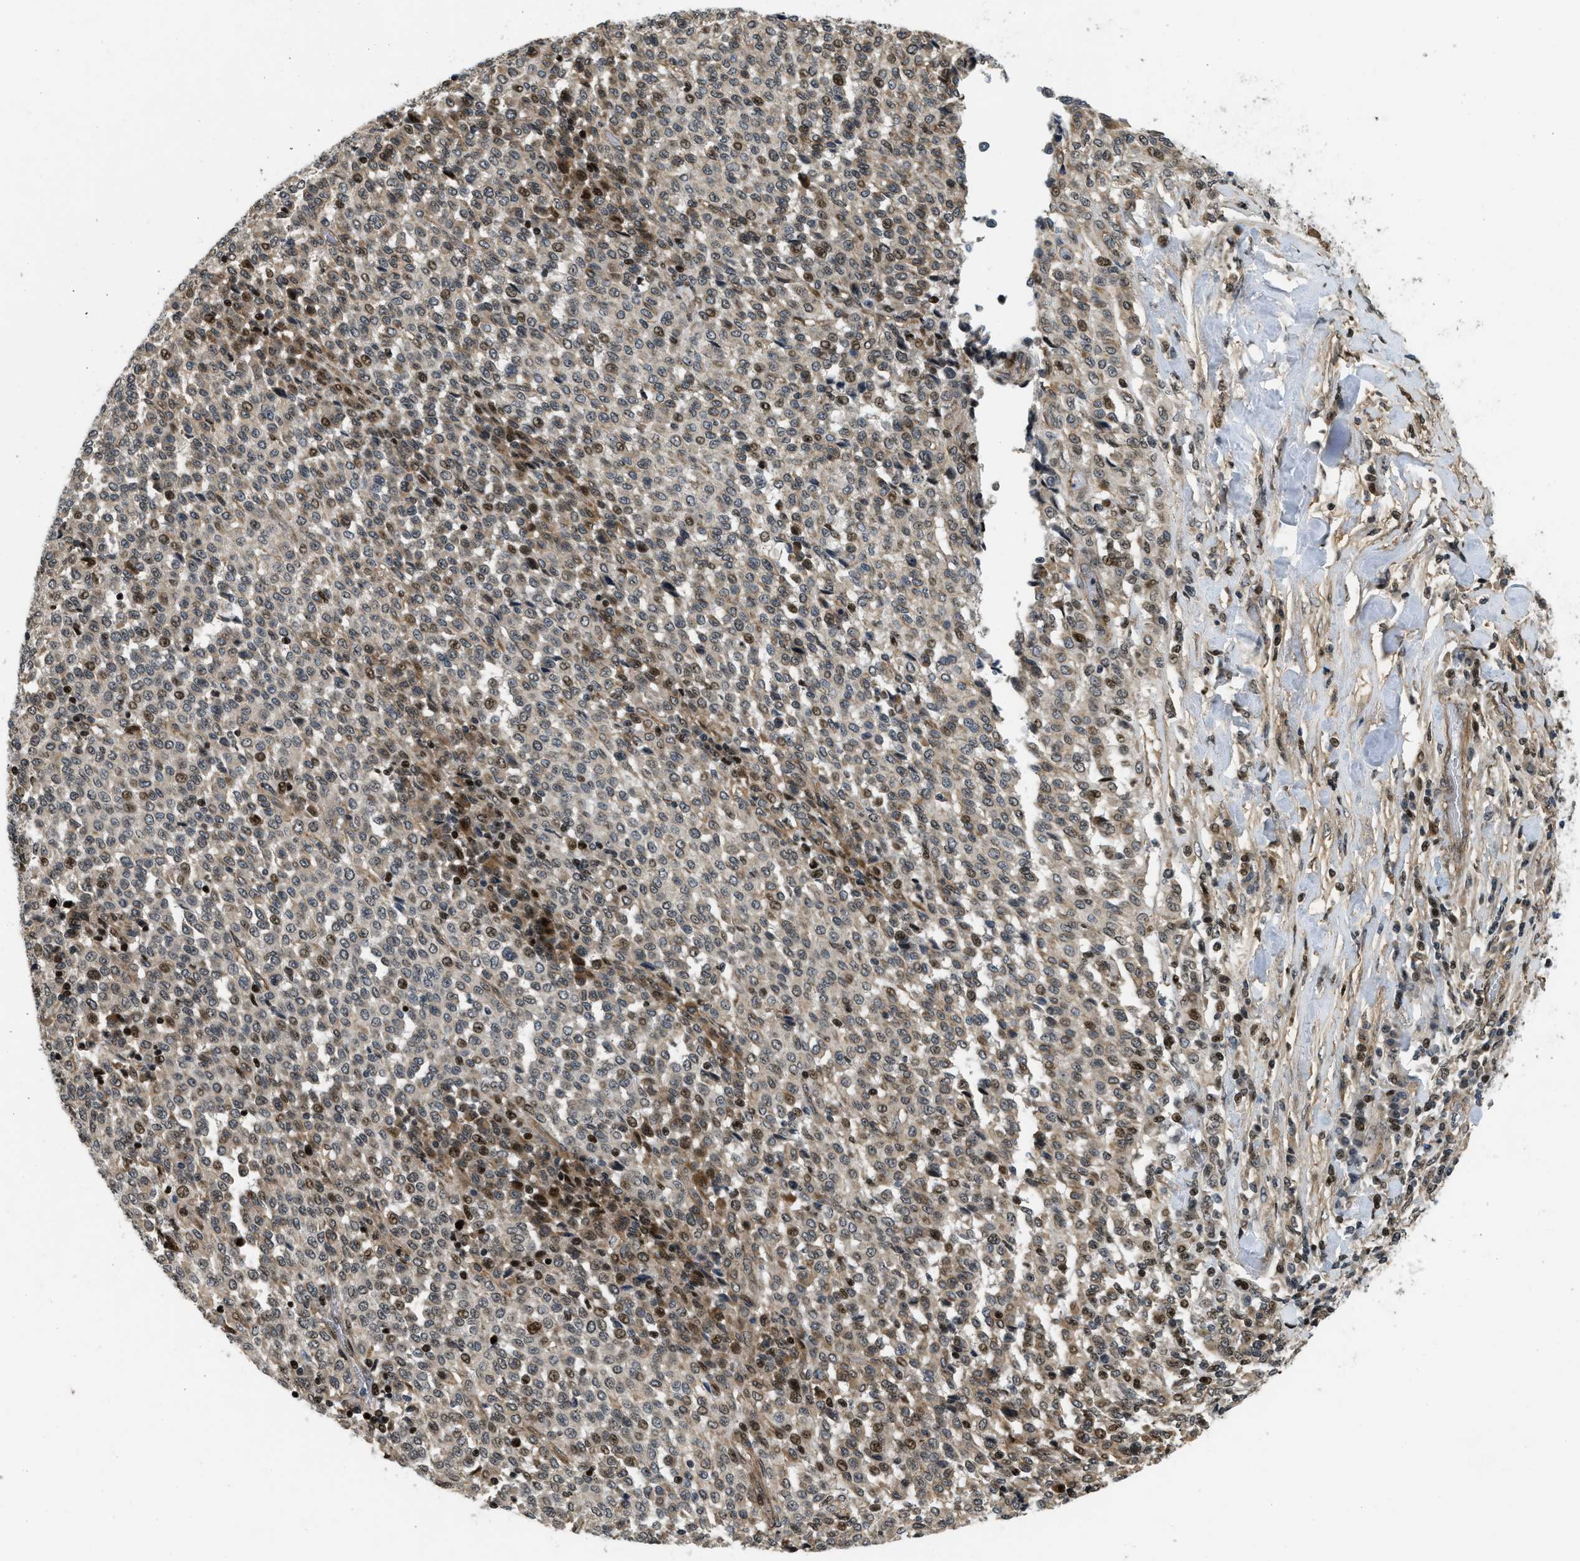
{"staining": {"intensity": "moderate", "quantity": "<25%", "location": "nuclear"}, "tissue": "melanoma", "cell_type": "Tumor cells", "image_type": "cancer", "snomed": [{"axis": "morphology", "description": "Malignant melanoma, Metastatic site"}, {"axis": "topography", "description": "Pancreas"}], "caption": "Melanoma stained with immunohistochemistry (IHC) exhibits moderate nuclear expression in about <25% of tumor cells.", "gene": "LTA4H", "patient": {"sex": "female", "age": 30}}